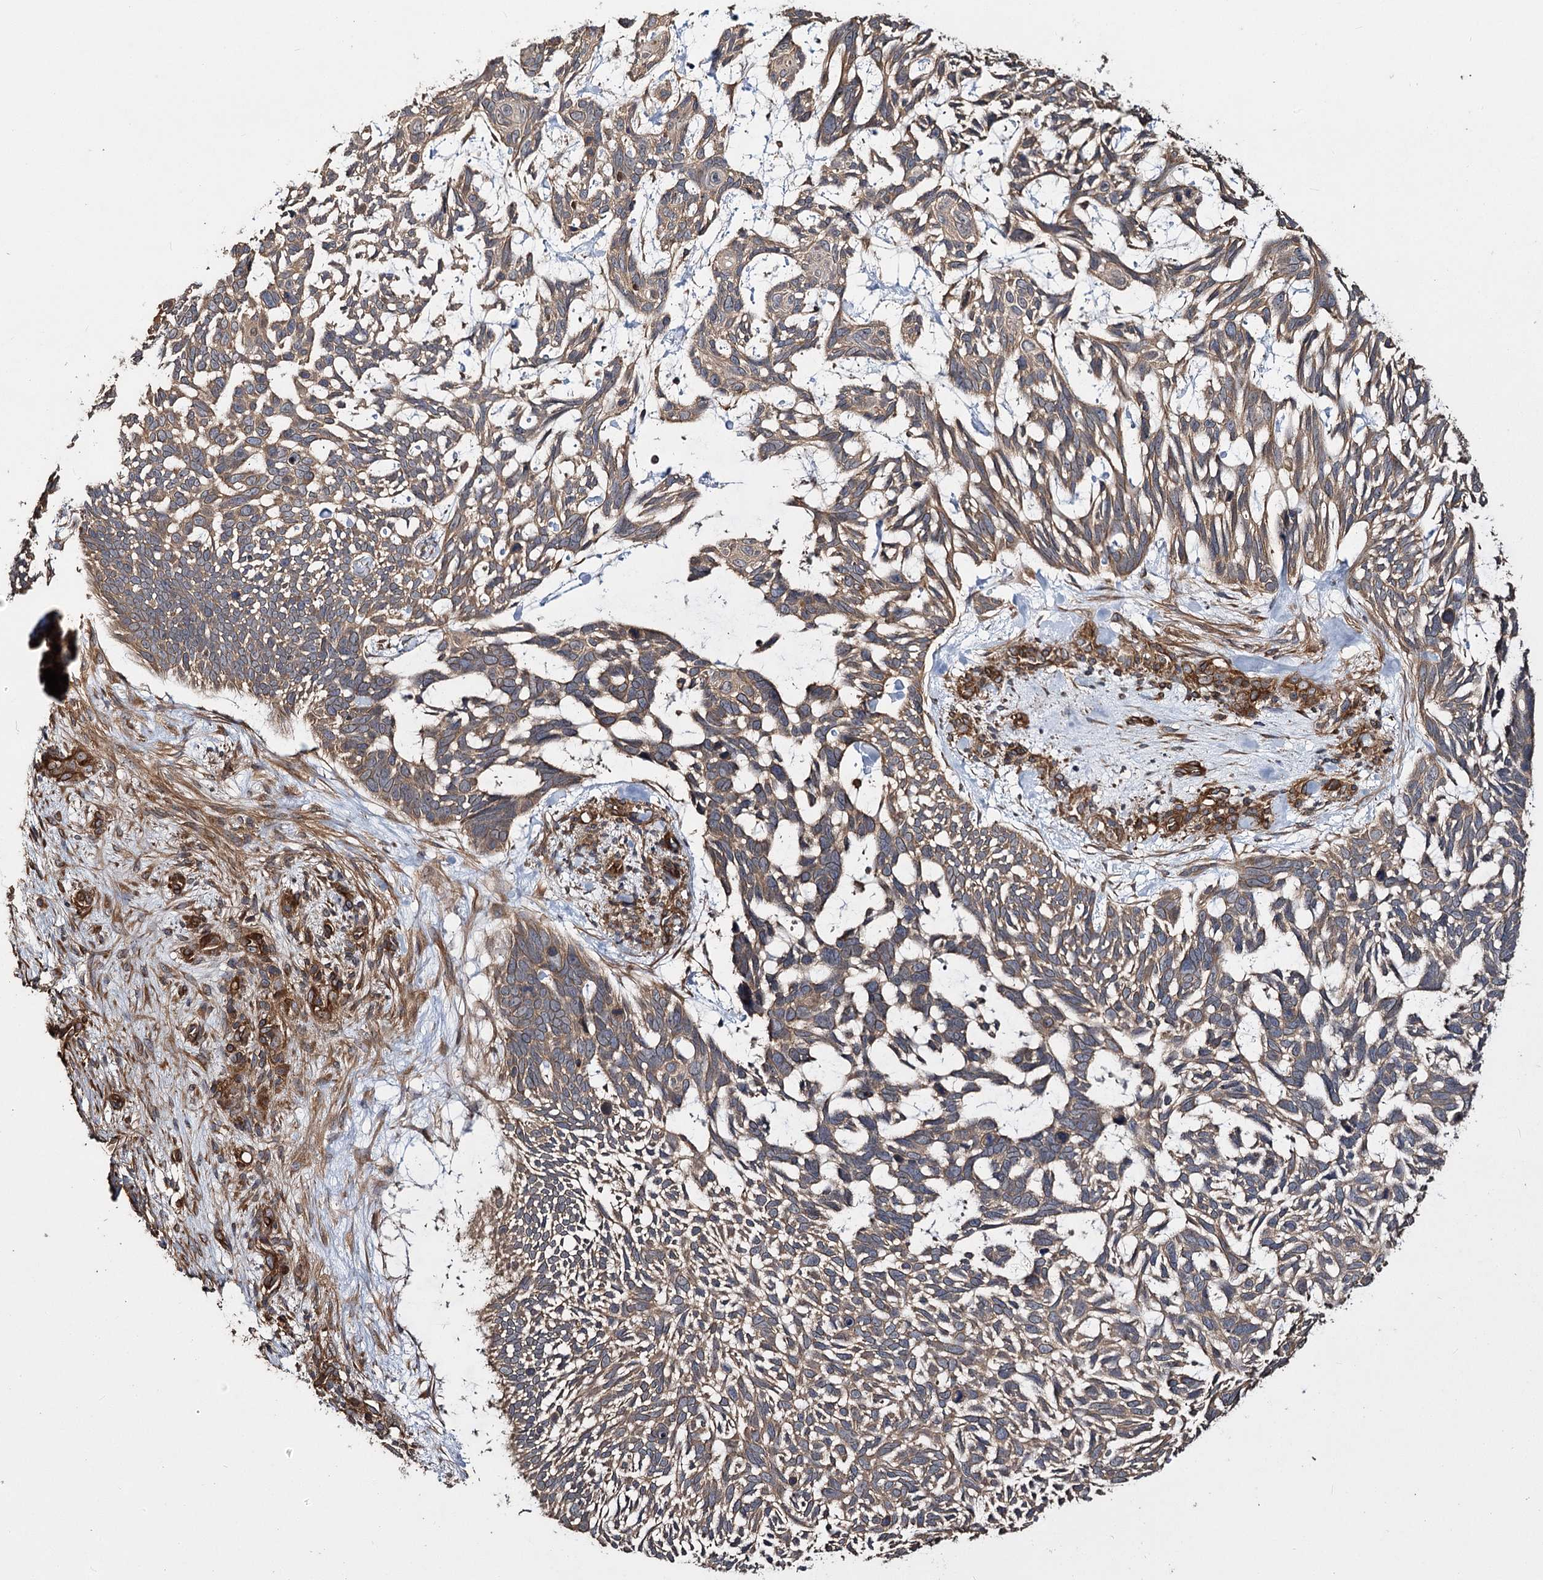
{"staining": {"intensity": "moderate", "quantity": ">75%", "location": "cytoplasmic/membranous"}, "tissue": "skin cancer", "cell_type": "Tumor cells", "image_type": "cancer", "snomed": [{"axis": "morphology", "description": "Basal cell carcinoma"}, {"axis": "topography", "description": "Skin"}], "caption": "Skin cancer (basal cell carcinoma) stained with a protein marker demonstrates moderate staining in tumor cells.", "gene": "MYO1C", "patient": {"sex": "male", "age": 88}}